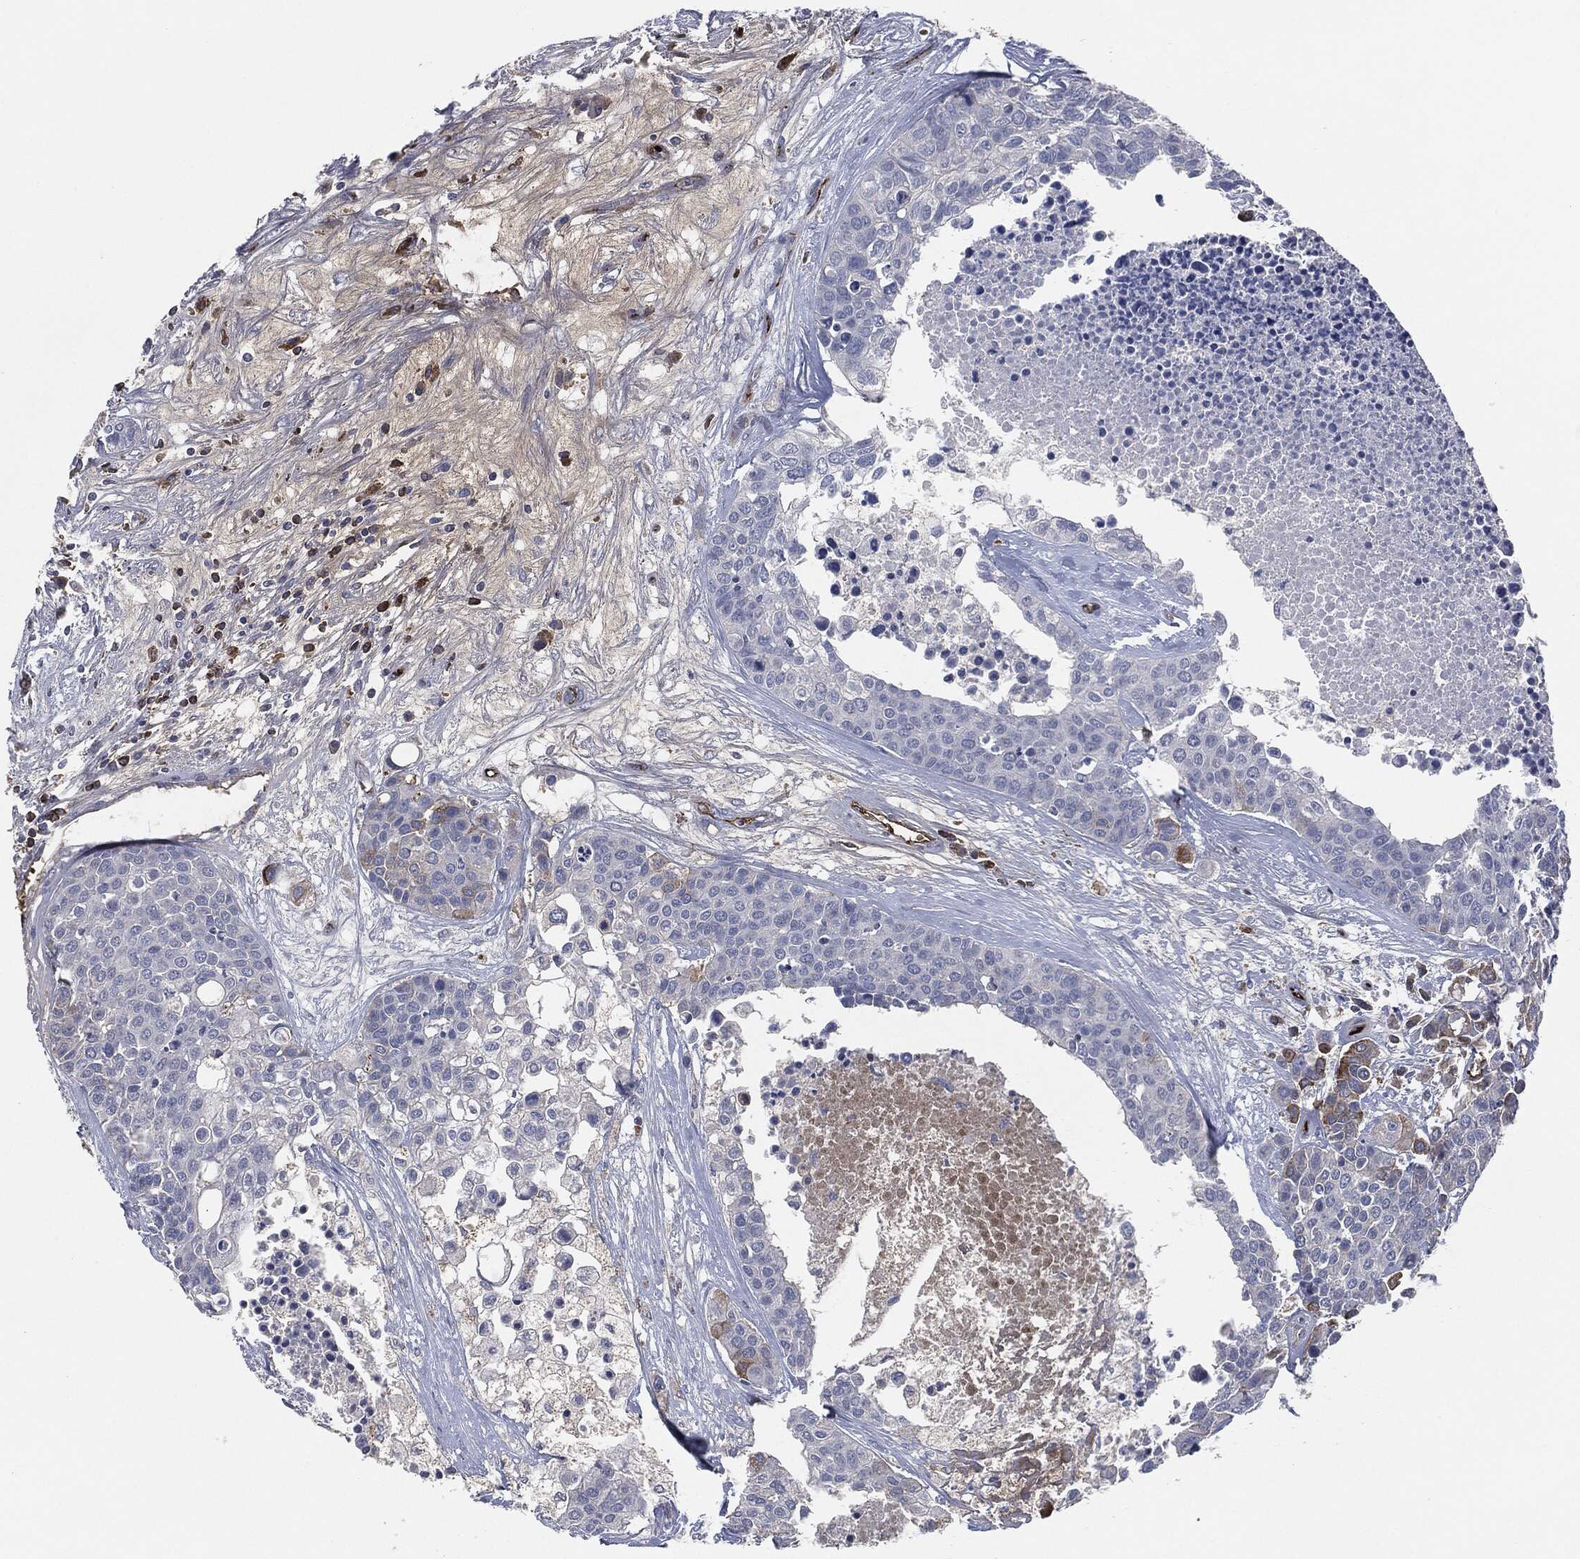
{"staining": {"intensity": "negative", "quantity": "none", "location": "none"}, "tissue": "carcinoid", "cell_type": "Tumor cells", "image_type": "cancer", "snomed": [{"axis": "morphology", "description": "Carcinoid, malignant, NOS"}, {"axis": "topography", "description": "Colon"}], "caption": "Carcinoid was stained to show a protein in brown. There is no significant staining in tumor cells.", "gene": "APOB", "patient": {"sex": "male", "age": 81}}